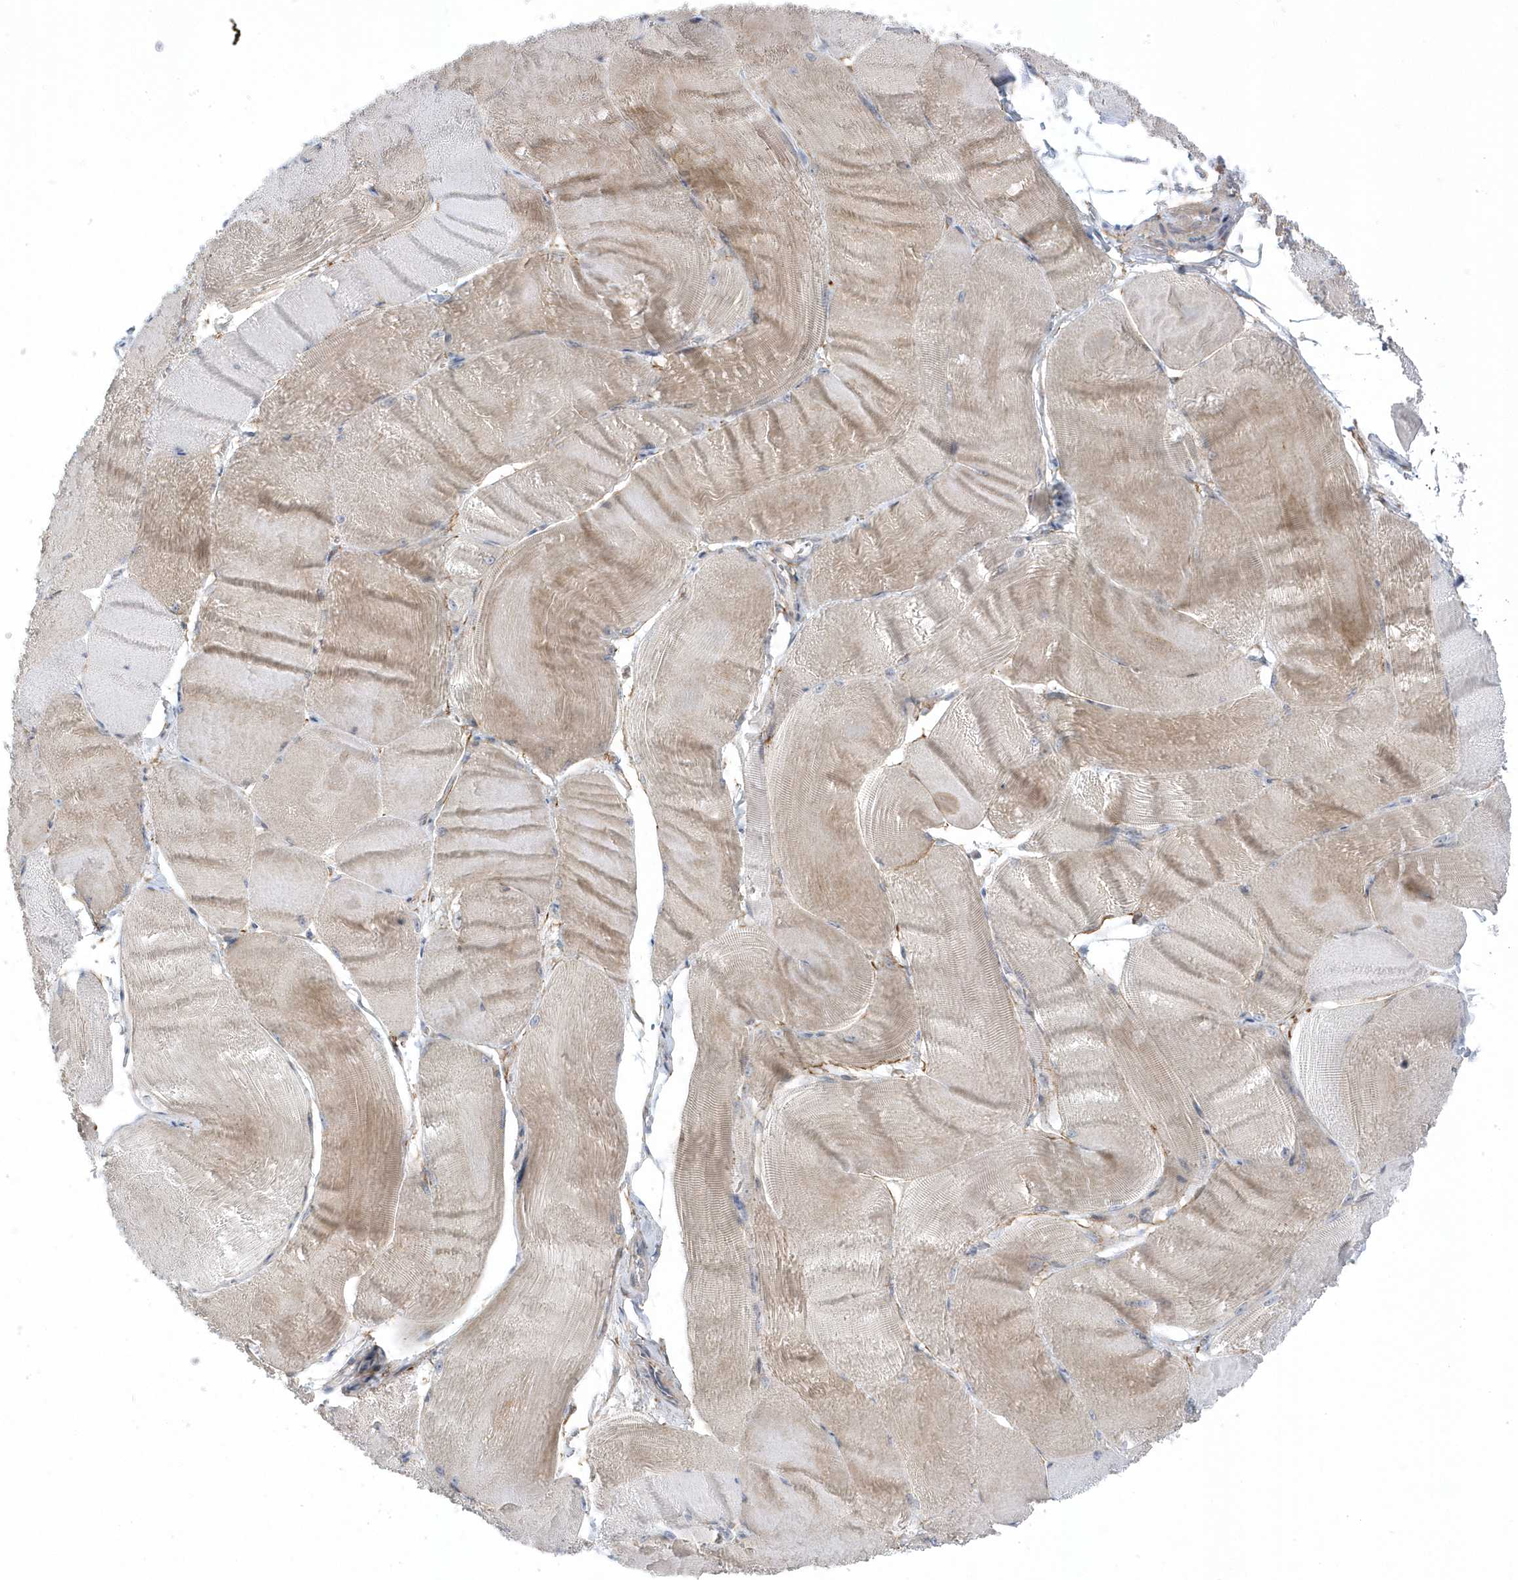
{"staining": {"intensity": "moderate", "quantity": "25%-75%", "location": "cytoplasmic/membranous"}, "tissue": "skeletal muscle", "cell_type": "Myocytes", "image_type": "normal", "snomed": [{"axis": "morphology", "description": "Normal tissue, NOS"}, {"axis": "morphology", "description": "Basal cell carcinoma"}, {"axis": "topography", "description": "Skeletal muscle"}], "caption": "Myocytes reveal moderate cytoplasmic/membranous expression in approximately 25%-75% of cells in normal skeletal muscle. (brown staining indicates protein expression, while blue staining denotes nuclei).", "gene": "ANAPC1", "patient": {"sex": "female", "age": 64}}